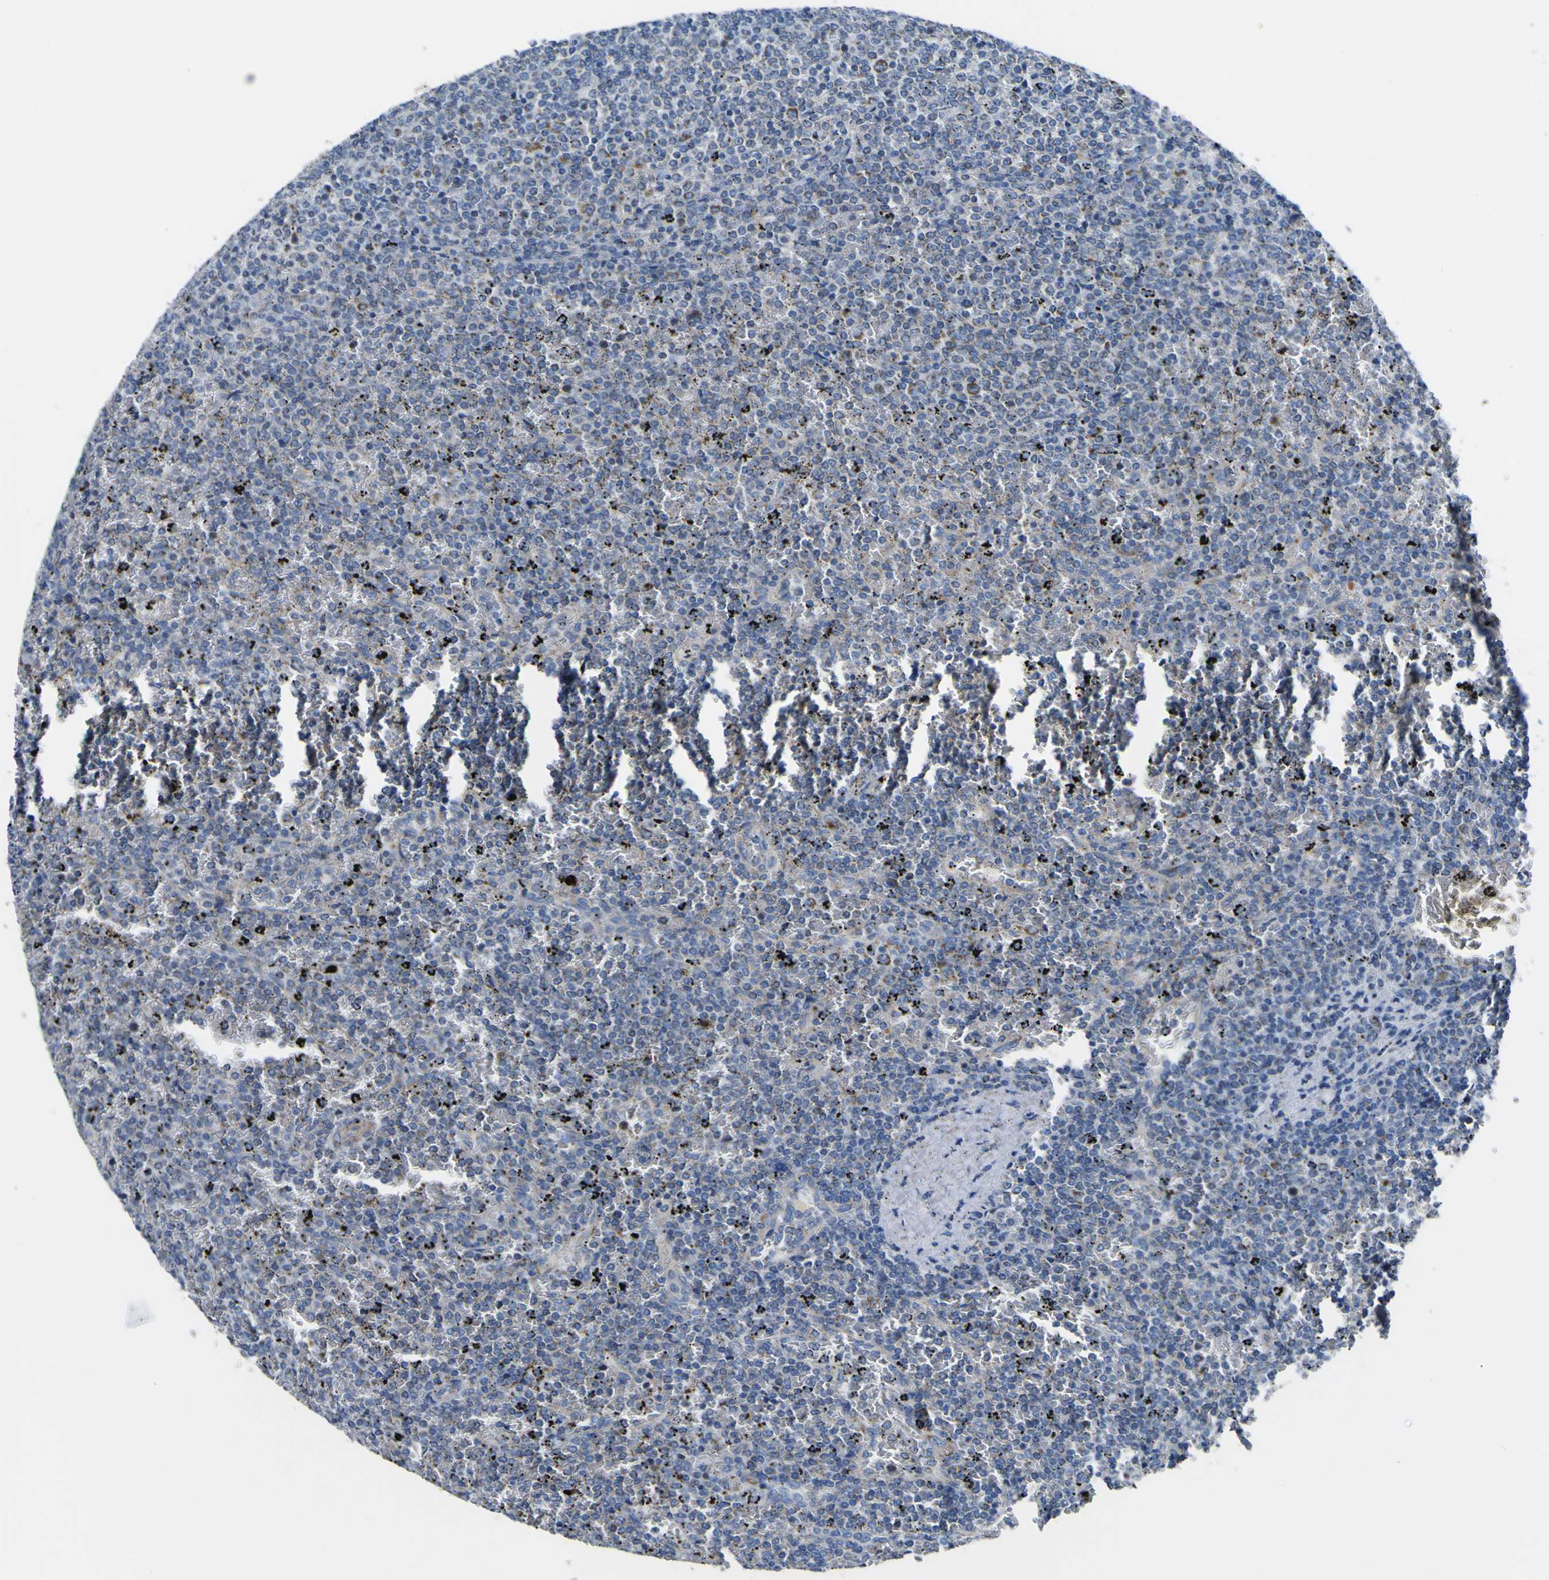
{"staining": {"intensity": "negative", "quantity": "none", "location": "none"}, "tissue": "lymphoma", "cell_type": "Tumor cells", "image_type": "cancer", "snomed": [{"axis": "morphology", "description": "Malignant lymphoma, non-Hodgkin's type, Low grade"}, {"axis": "topography", "description": "Spleen"}], "caption": "Malignant lymphoma, non-Hodgkin's type (low-grade) stained for a protein using immunohistochemistry shows no expression tumor cells.", "gene": "ALDH18A1", "patient": {"sex": "female", "age": 77}}